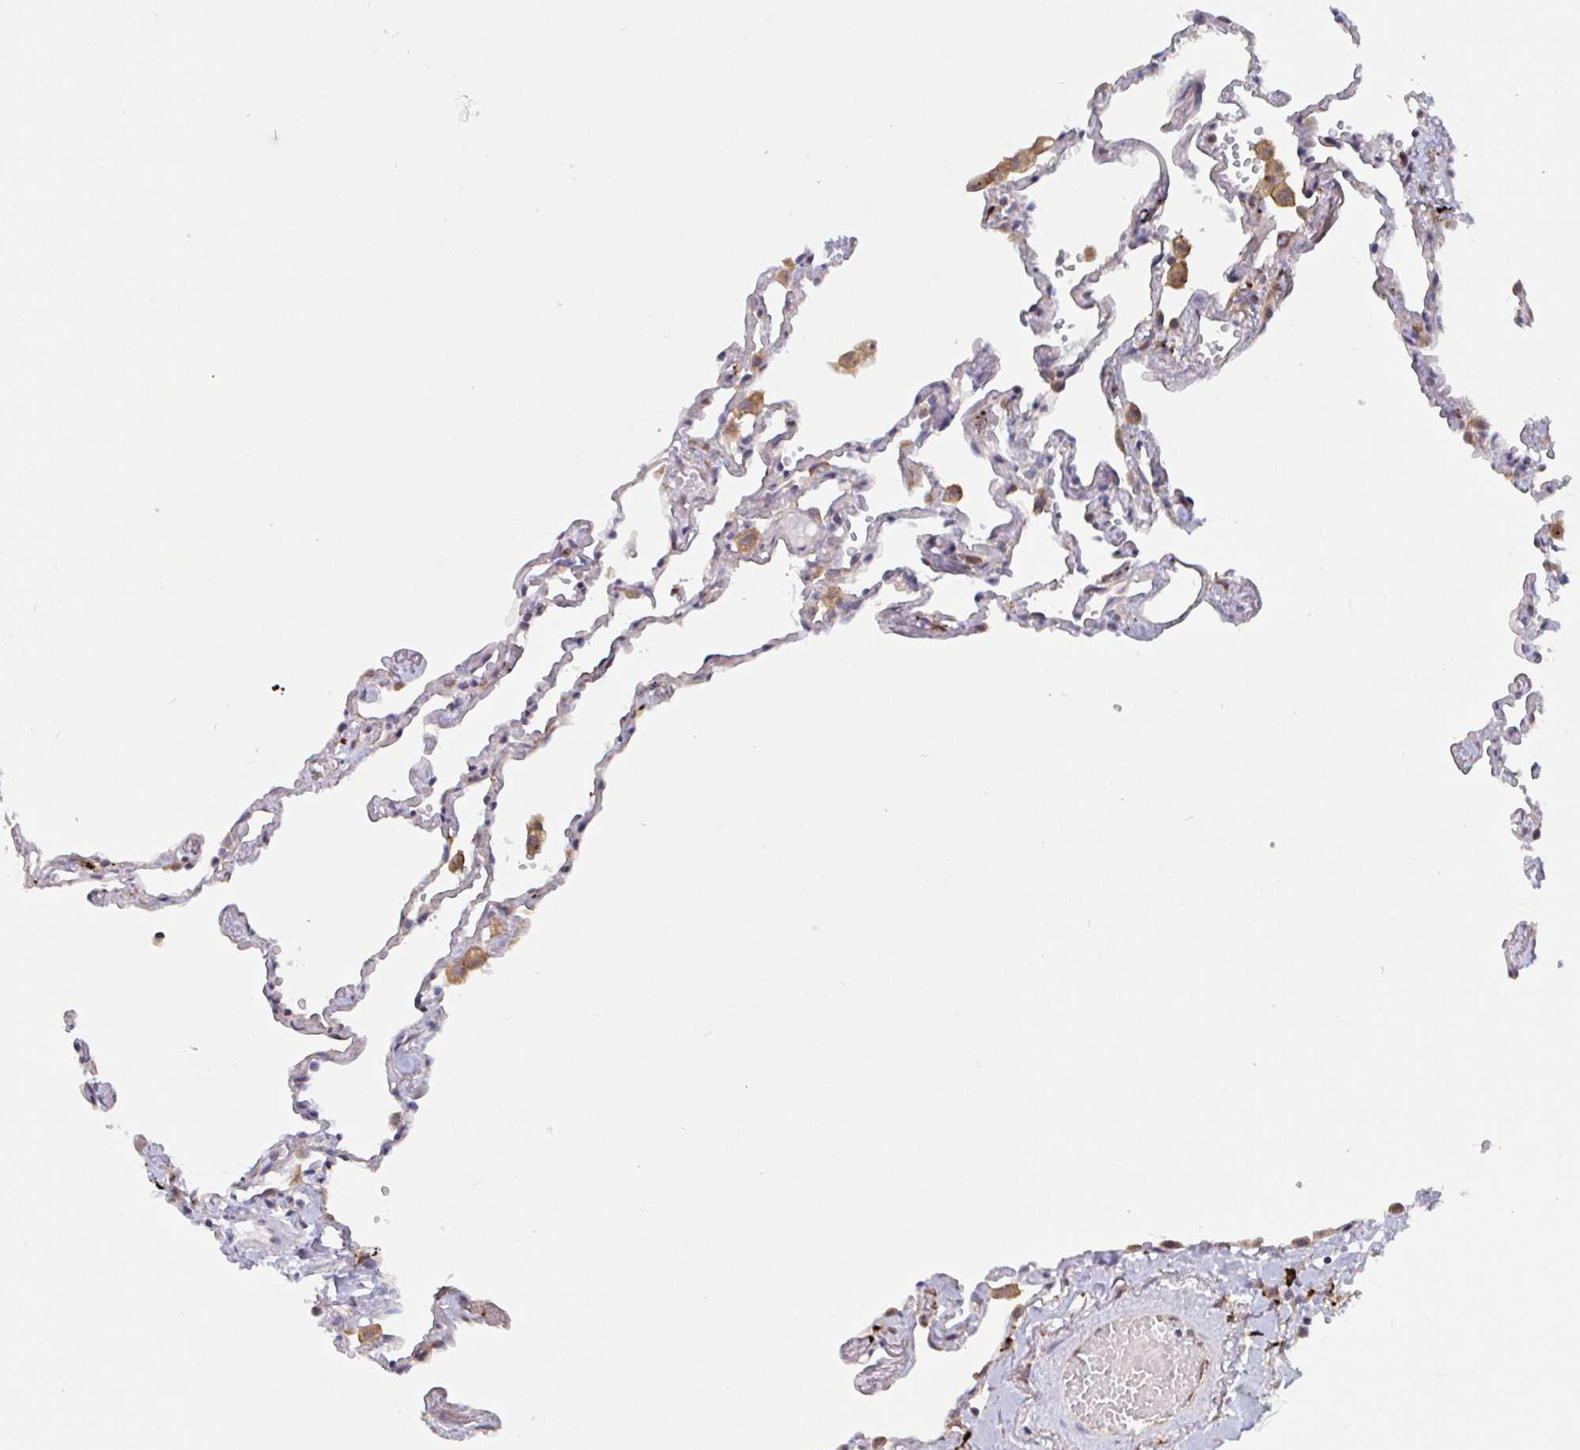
{"staining": {"intensity": "moderate", "quantity": "25%-75%", "location": "cytoplasmic/membranous"}, "tissue": "lung", "cell_type": "Alveolar cells", "image_type": "normal", "snomed": [{"axis": "morphology", "description": "Normal tissue, NOS"}, {"axis": "topography", "description": "Lung"}], "caption": "Immunohistochemical staining of normal lung exhibits 25%-75% levels of moderate cytoplasmic/membranous protein staining in approximately 25%-75% of alveolar cells.", "gene": "SNX8", "patient": {"sex": "female", "age": 67}}